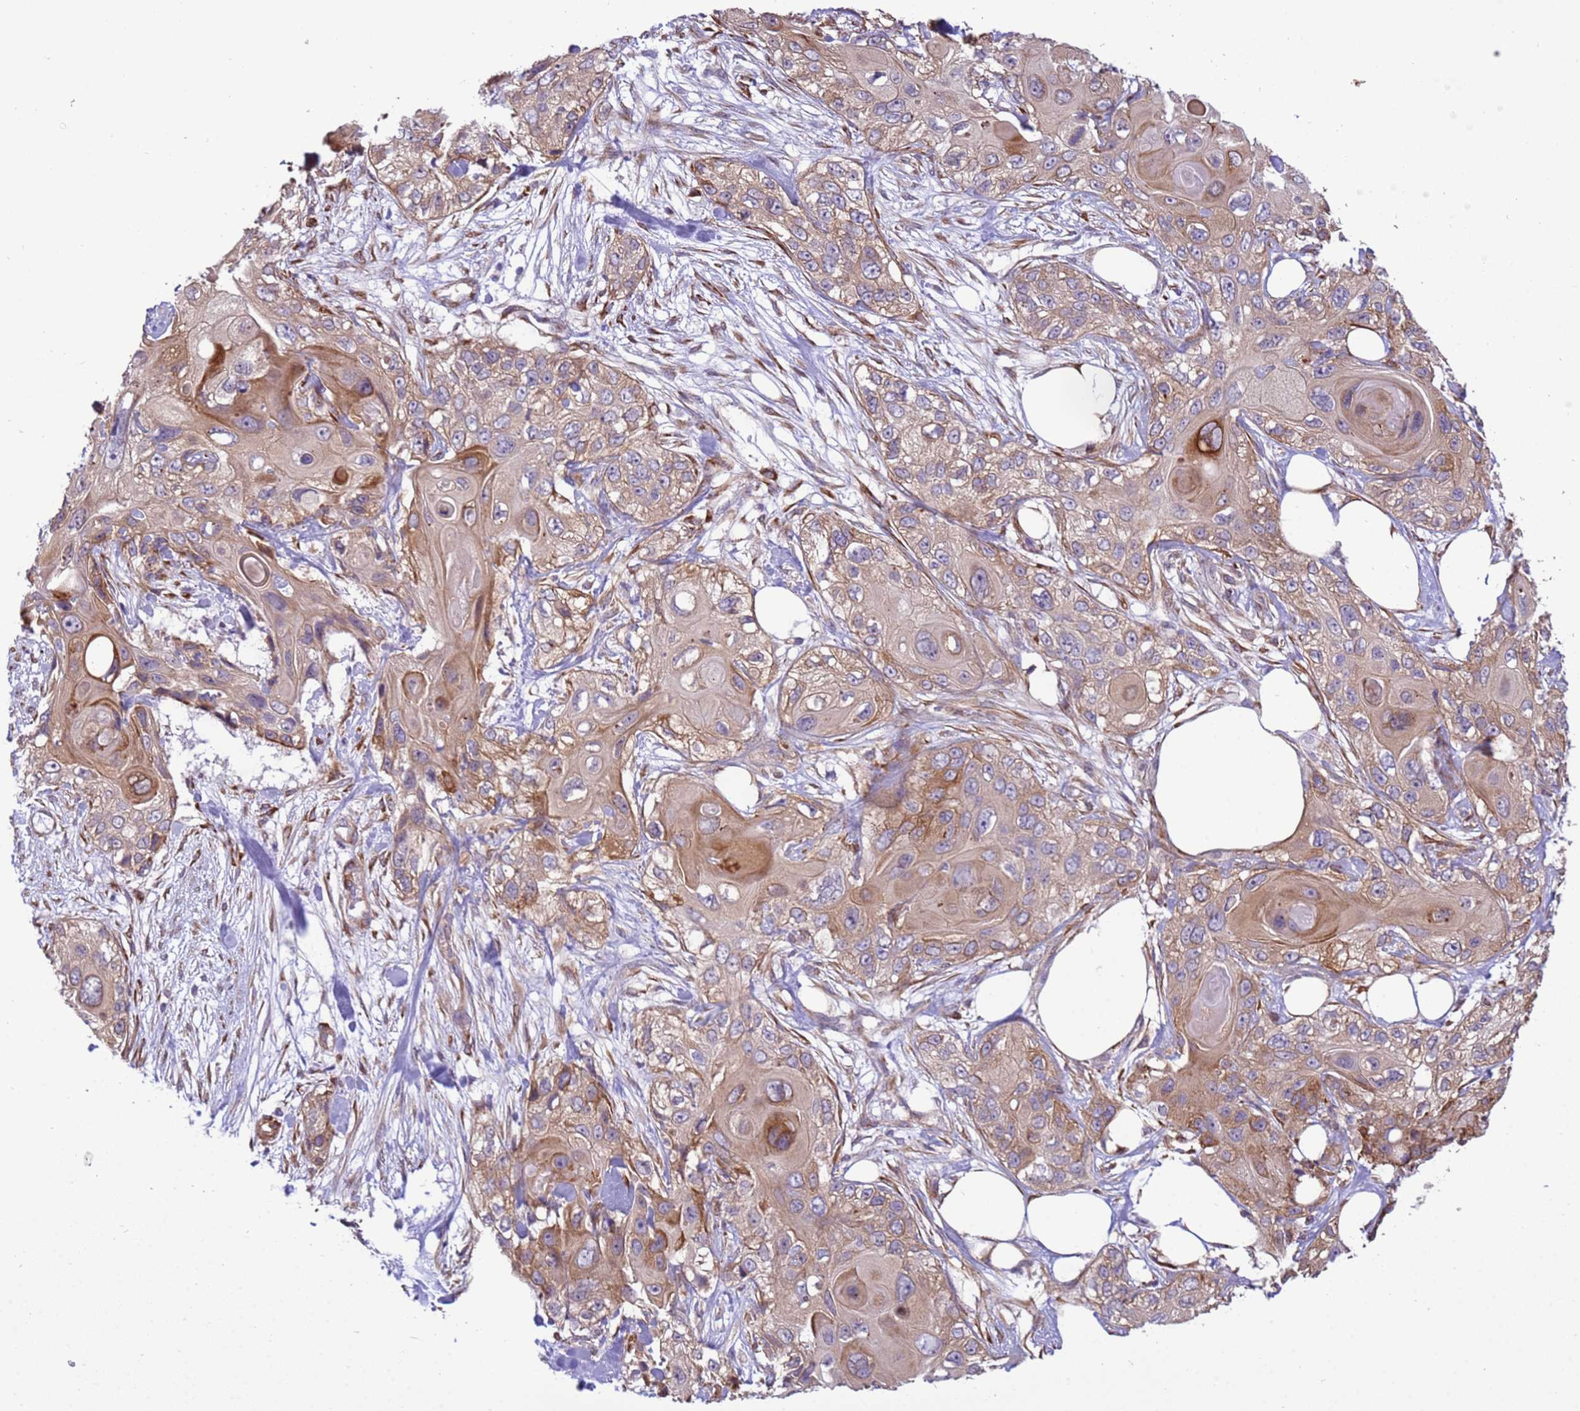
{"staining": {"intensity": "weak", "quantity": ">75%", "location": "cytoplasmic/membranous"}, "tissue": "skin cancer", "cell_type": "Tumor cells", "image_type": "cancer", "snomed": [{"axis": "morphology", "description": "Normal tissue, NOS"}, {"axis": "morphology", "description": "Squamous cell carcinoma, NOS"}, {"axis": "topography", "description": "Skin"}], "caption": "A high-resolution photomicrograph shows immunohistochemistry (IHC) staining of skin cancer (squamous cell carcinoma), which displays weak cytoplasmic/membranous staining in about >75% of tumor cells.", "gene": "ITGB4", "patient": {"sex": "male", "age": 72}}